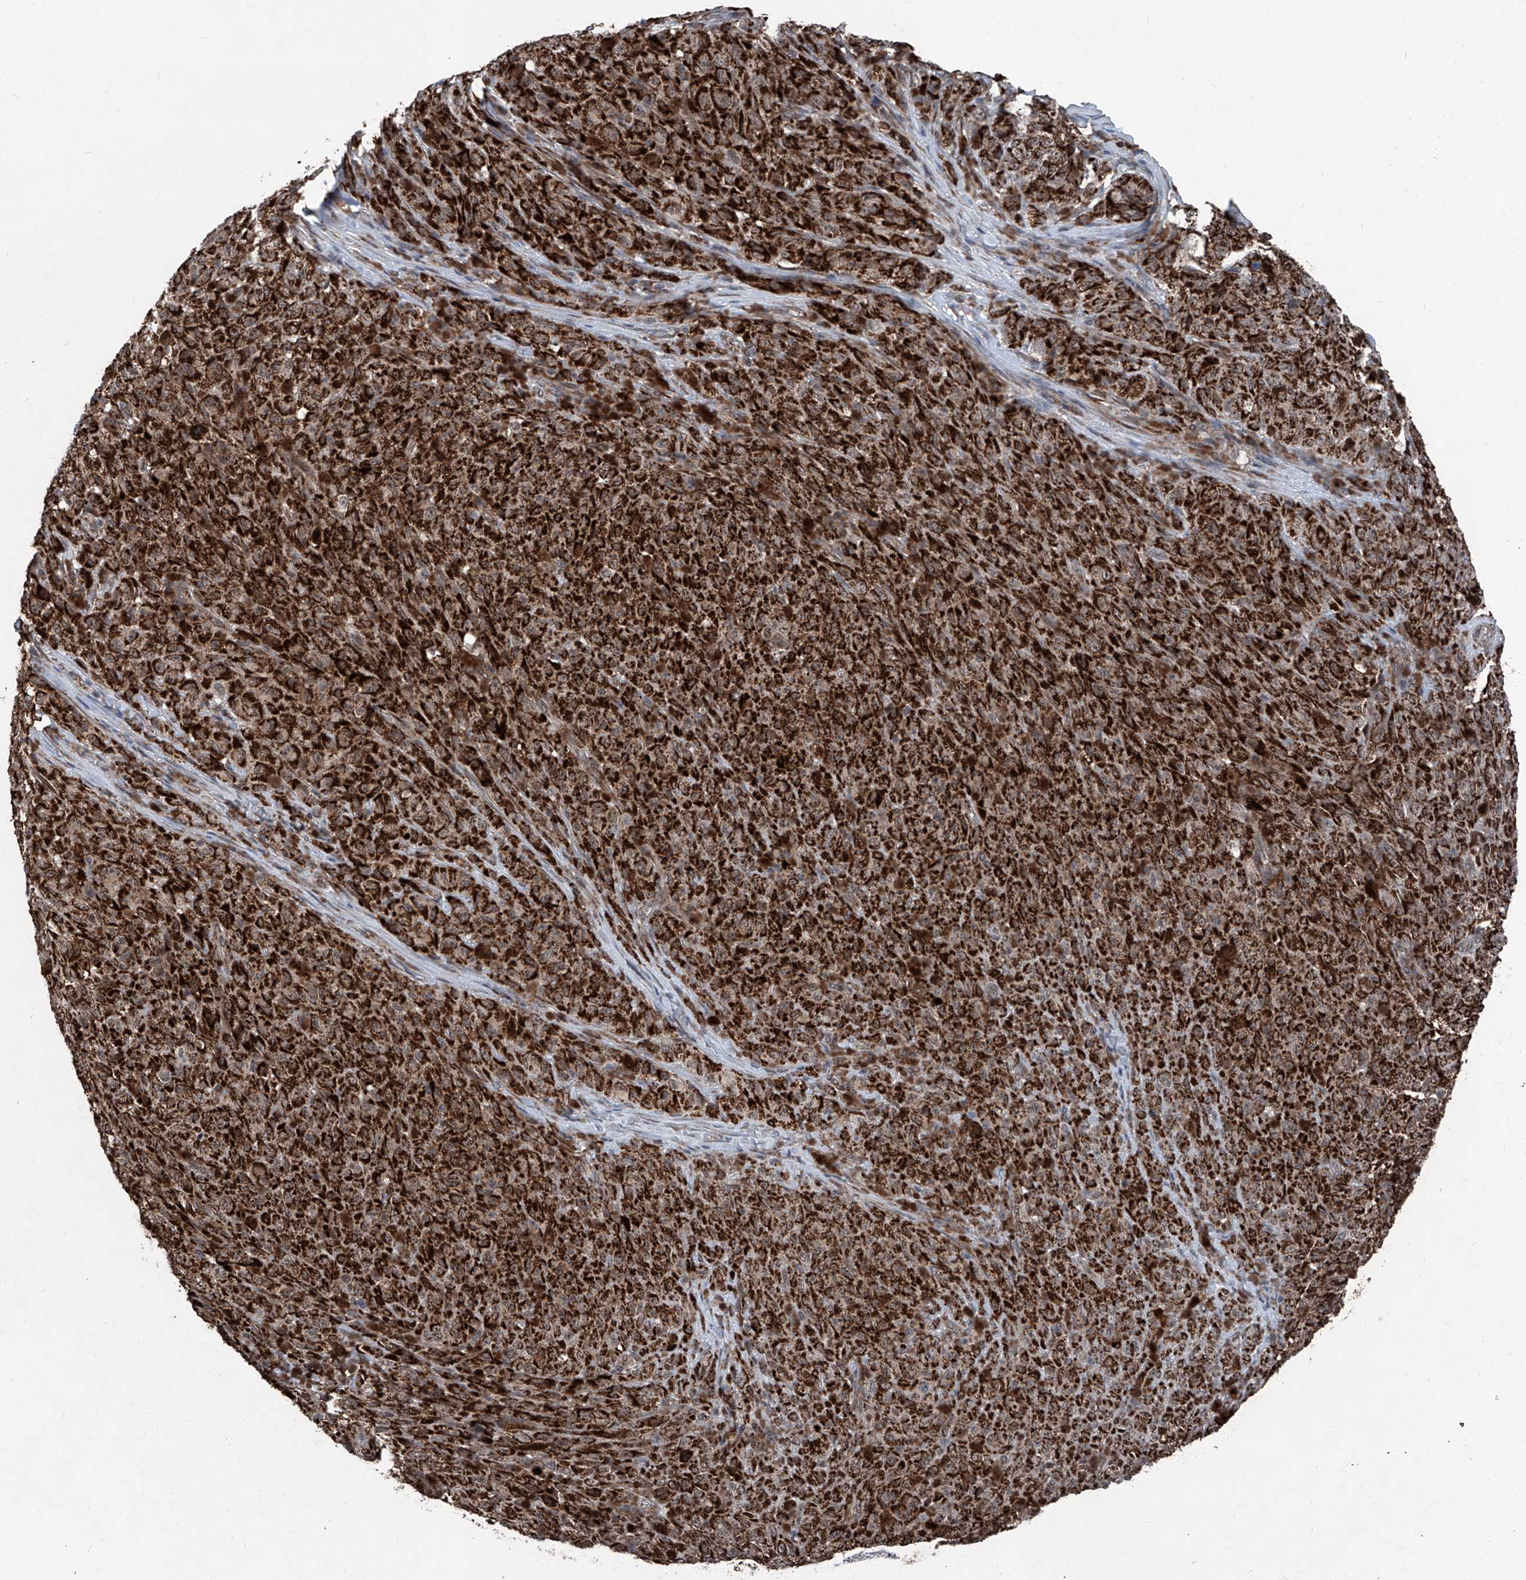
{"staining": {"intensity": "strong", "quantity": ">75%", "location": "cytoplasmic/membranous"}, "tissue": "melanoma", "cell_type": "Tumor cells", "image_type": "cancer", "snomed": [{"axis": "morphology", "description": "Malignant melanoma, NOS"}, {"axis": "topography", "description": "Skin"}], "caption": "Tumor cells show high levels of strong cytoplasmic/membranous expression in about >75% of cells in malignant melanoma.", "gene": "COA7", "patient": {"sex": "female", "age": 82}}